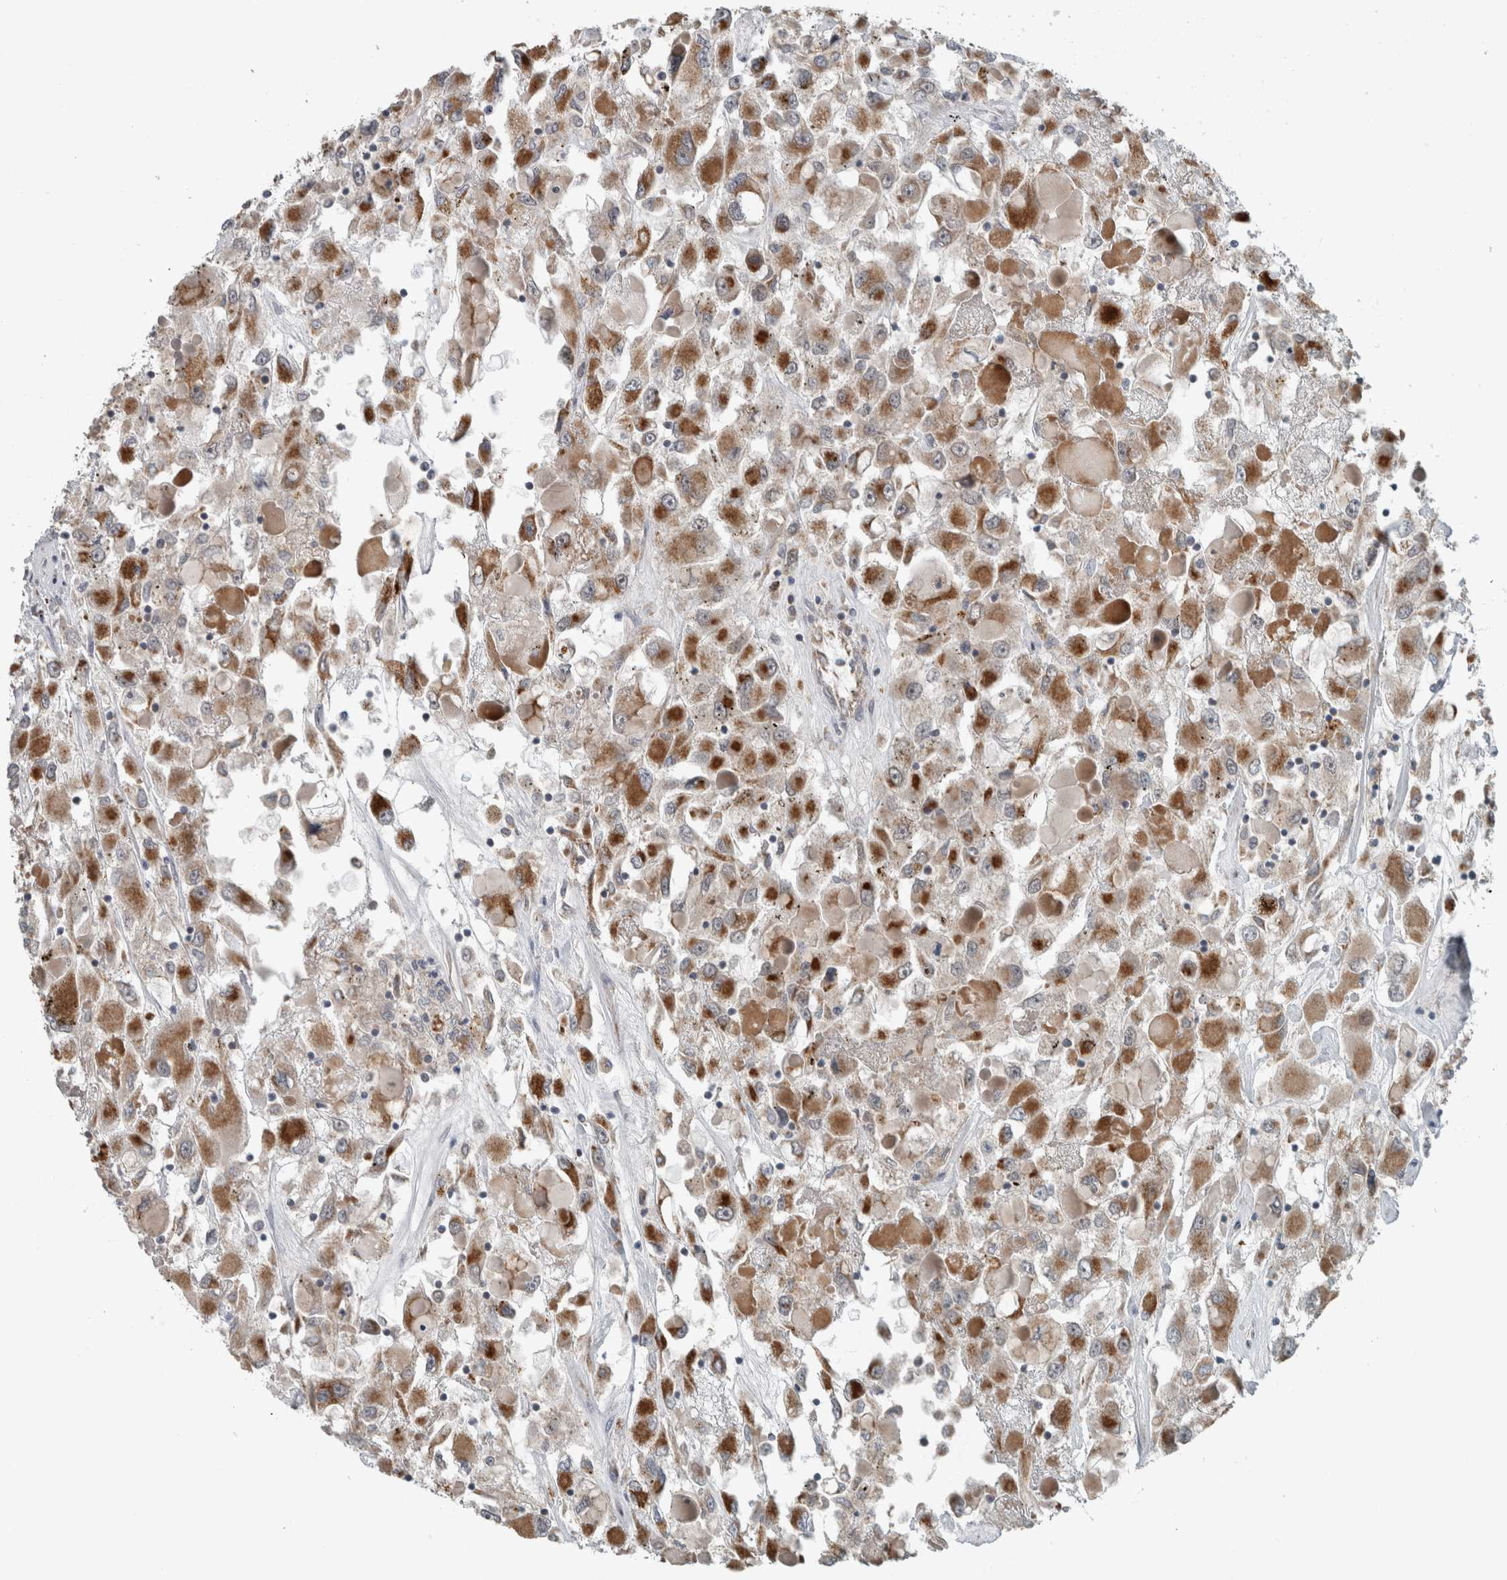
{"staining": {"intensity": "moderate", "quantity": ">75%", "location": "cytoplasmic/membranous"}, "tissue": "renal cancer", "cell_type": "Tumor cells", "image_type": "cancer", "snomed": [{"axis": "morphology", "description": "Adenocarcinoma, NOS"}, {"axis": "topography", "description": "Kidney"}], "caption": "Brown immunohistochemical staining in human renal cancer displays moderate cytoplasmic/membranous staining in about >75% of tumor cells.", "gene": "GBA2", "patient": {"sex": "female", "age": 52}}